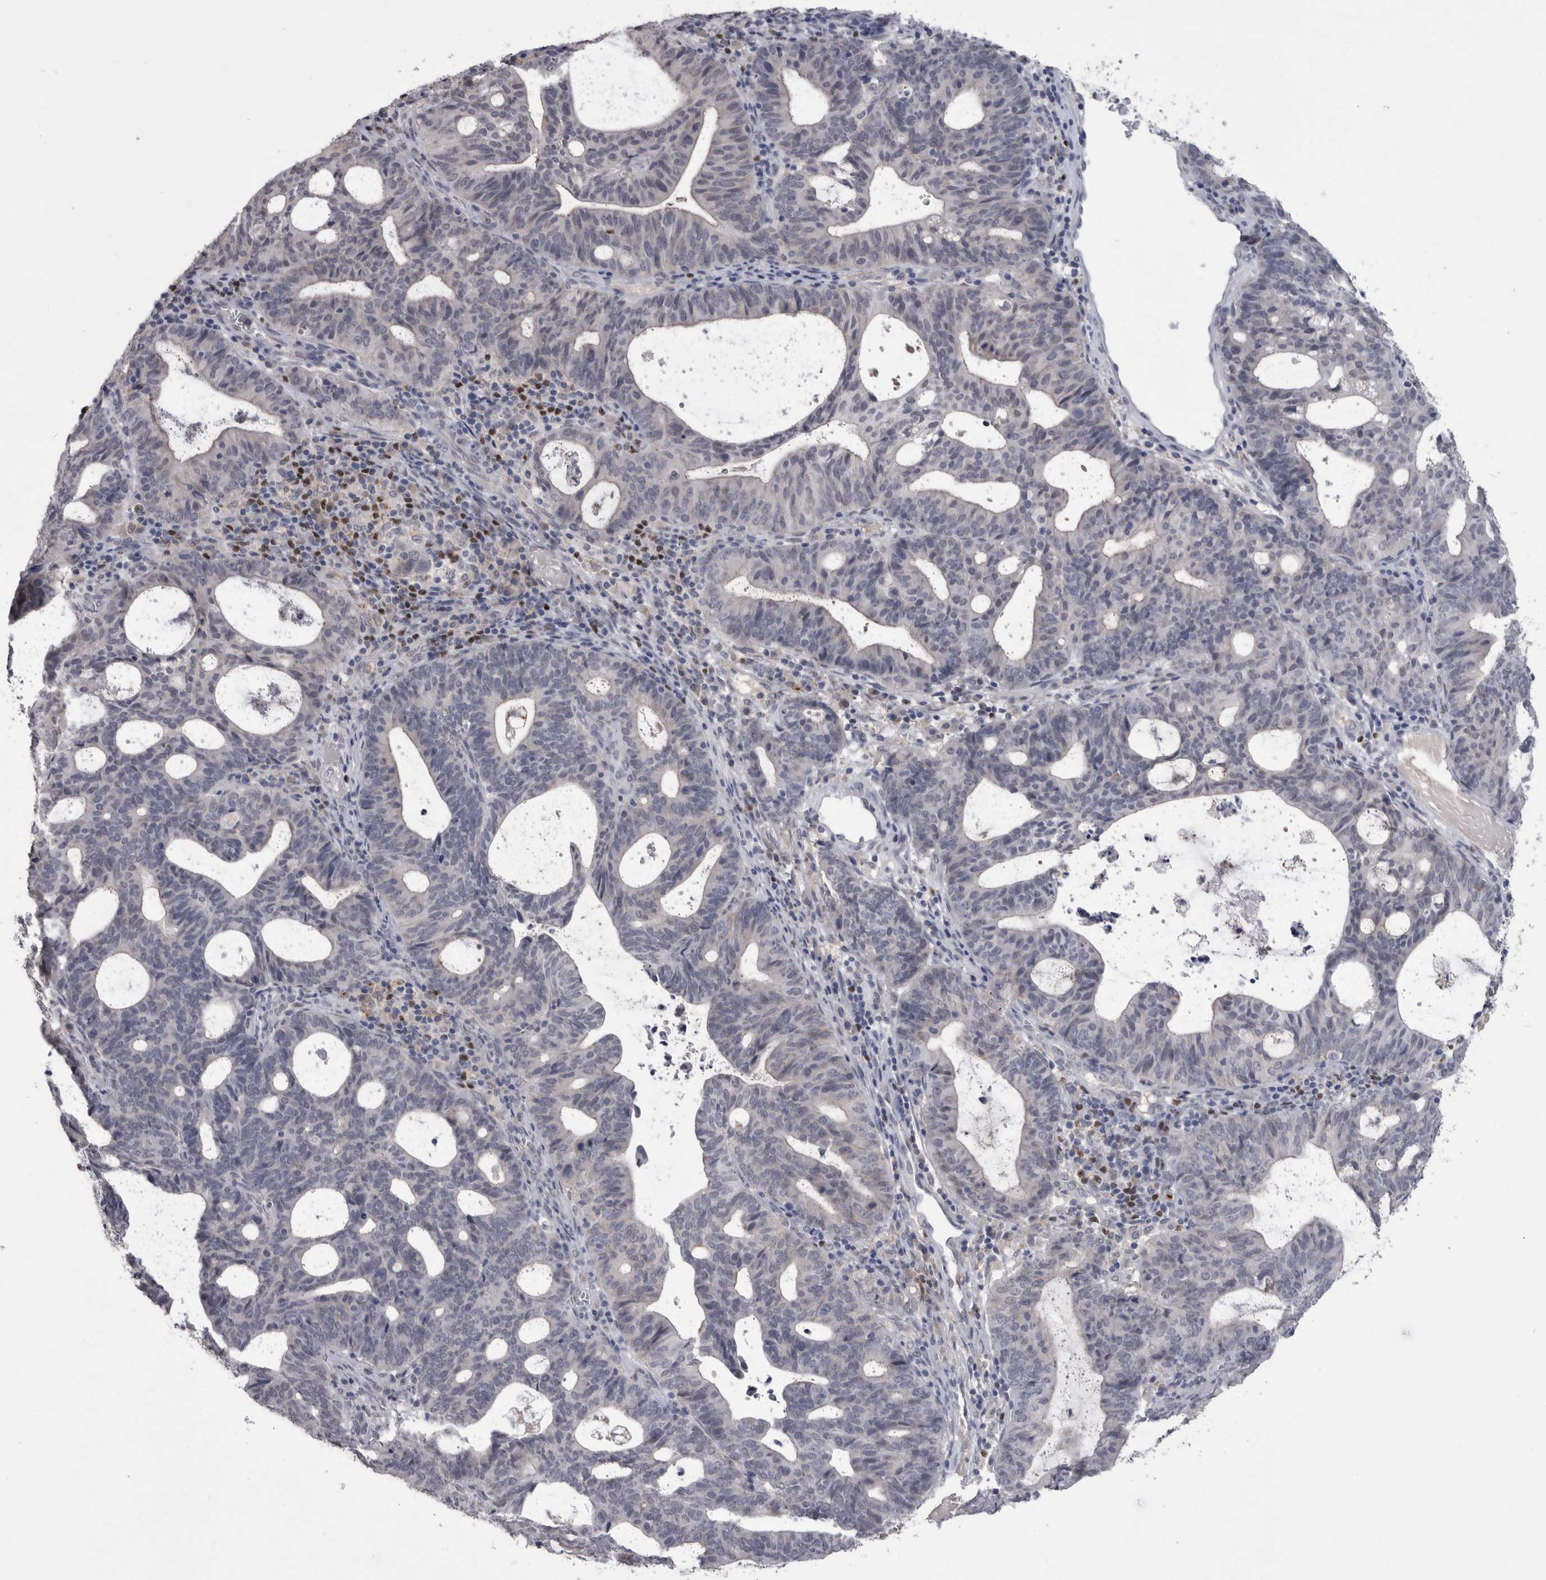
{"staining": {"intensity": "negative", "quantity": "none", "location": "none"}, "tissue": "endometrial cancer", "cell_type": "Tumor cells", "image_type": "cancer", "snomed": [{"axis": "morphology", "description": "Adenocarcinoma, NOS"}, {"axis": "topography", "description": "Uterus"}], "caption": "Immunohistochemical staining of endometrial cancer exhibits no significant positivity in tumor cells.", "gene": "PAX5", "patient": {"sex": "female", "age": 83}}